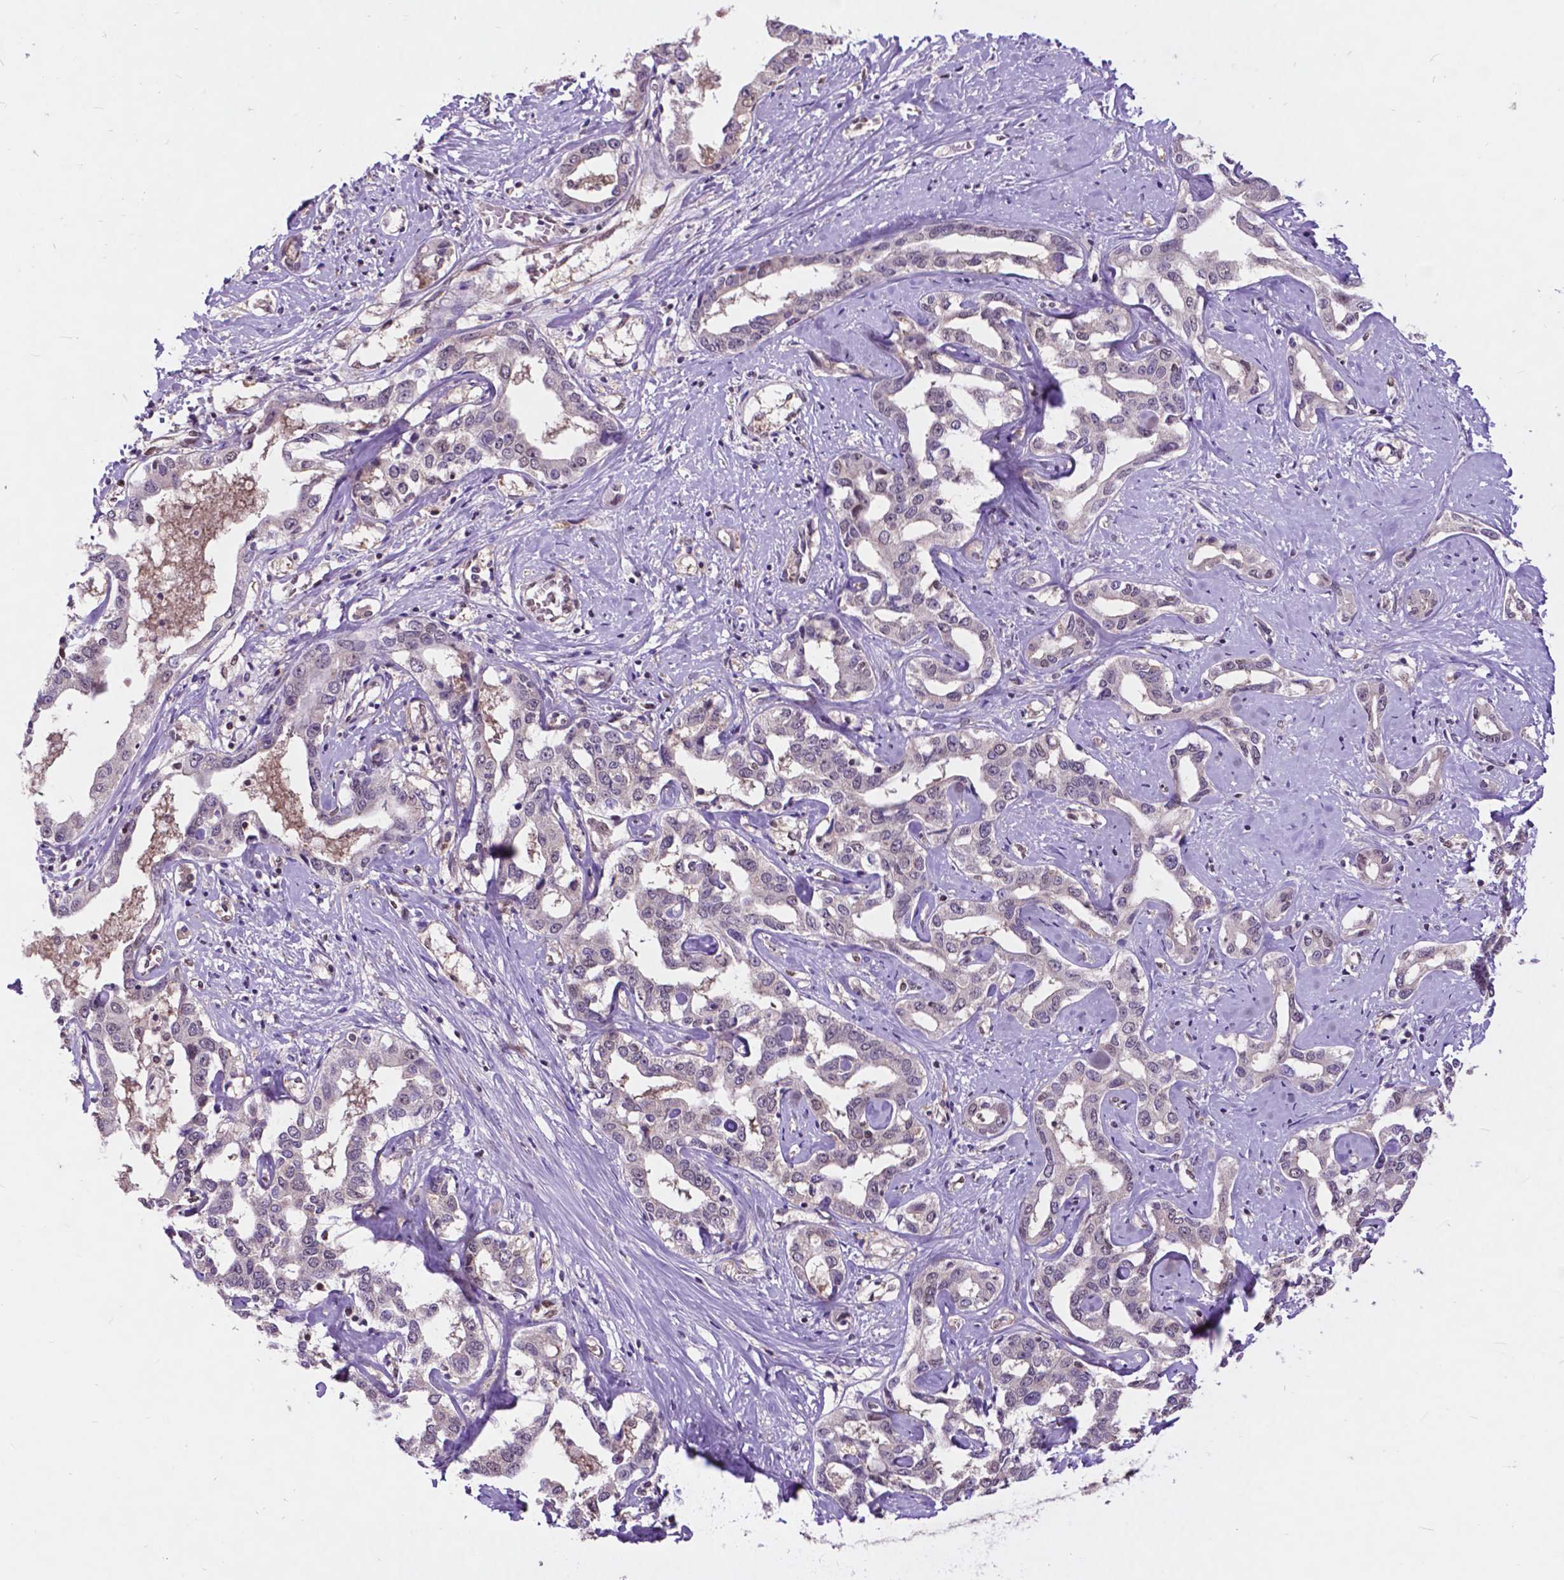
{"staining": {"intensity": "negative", "quantity": "none", "location": "none"}, "tissue": "liver cancer", "cell_type": "Tumor cells", "image_type": "cancer", "snomed": [{"axis": "morphology", "description": "Cholangiocarcinoma"}, {"axis": "topography", "description": "Liver"}], "caption": "The micrograph demonstrates no significant staining in tumor cells of cholangiocarcinoma (liver).", "gene": "FAF1", "patient": {"sex": "male", "age": 59}}